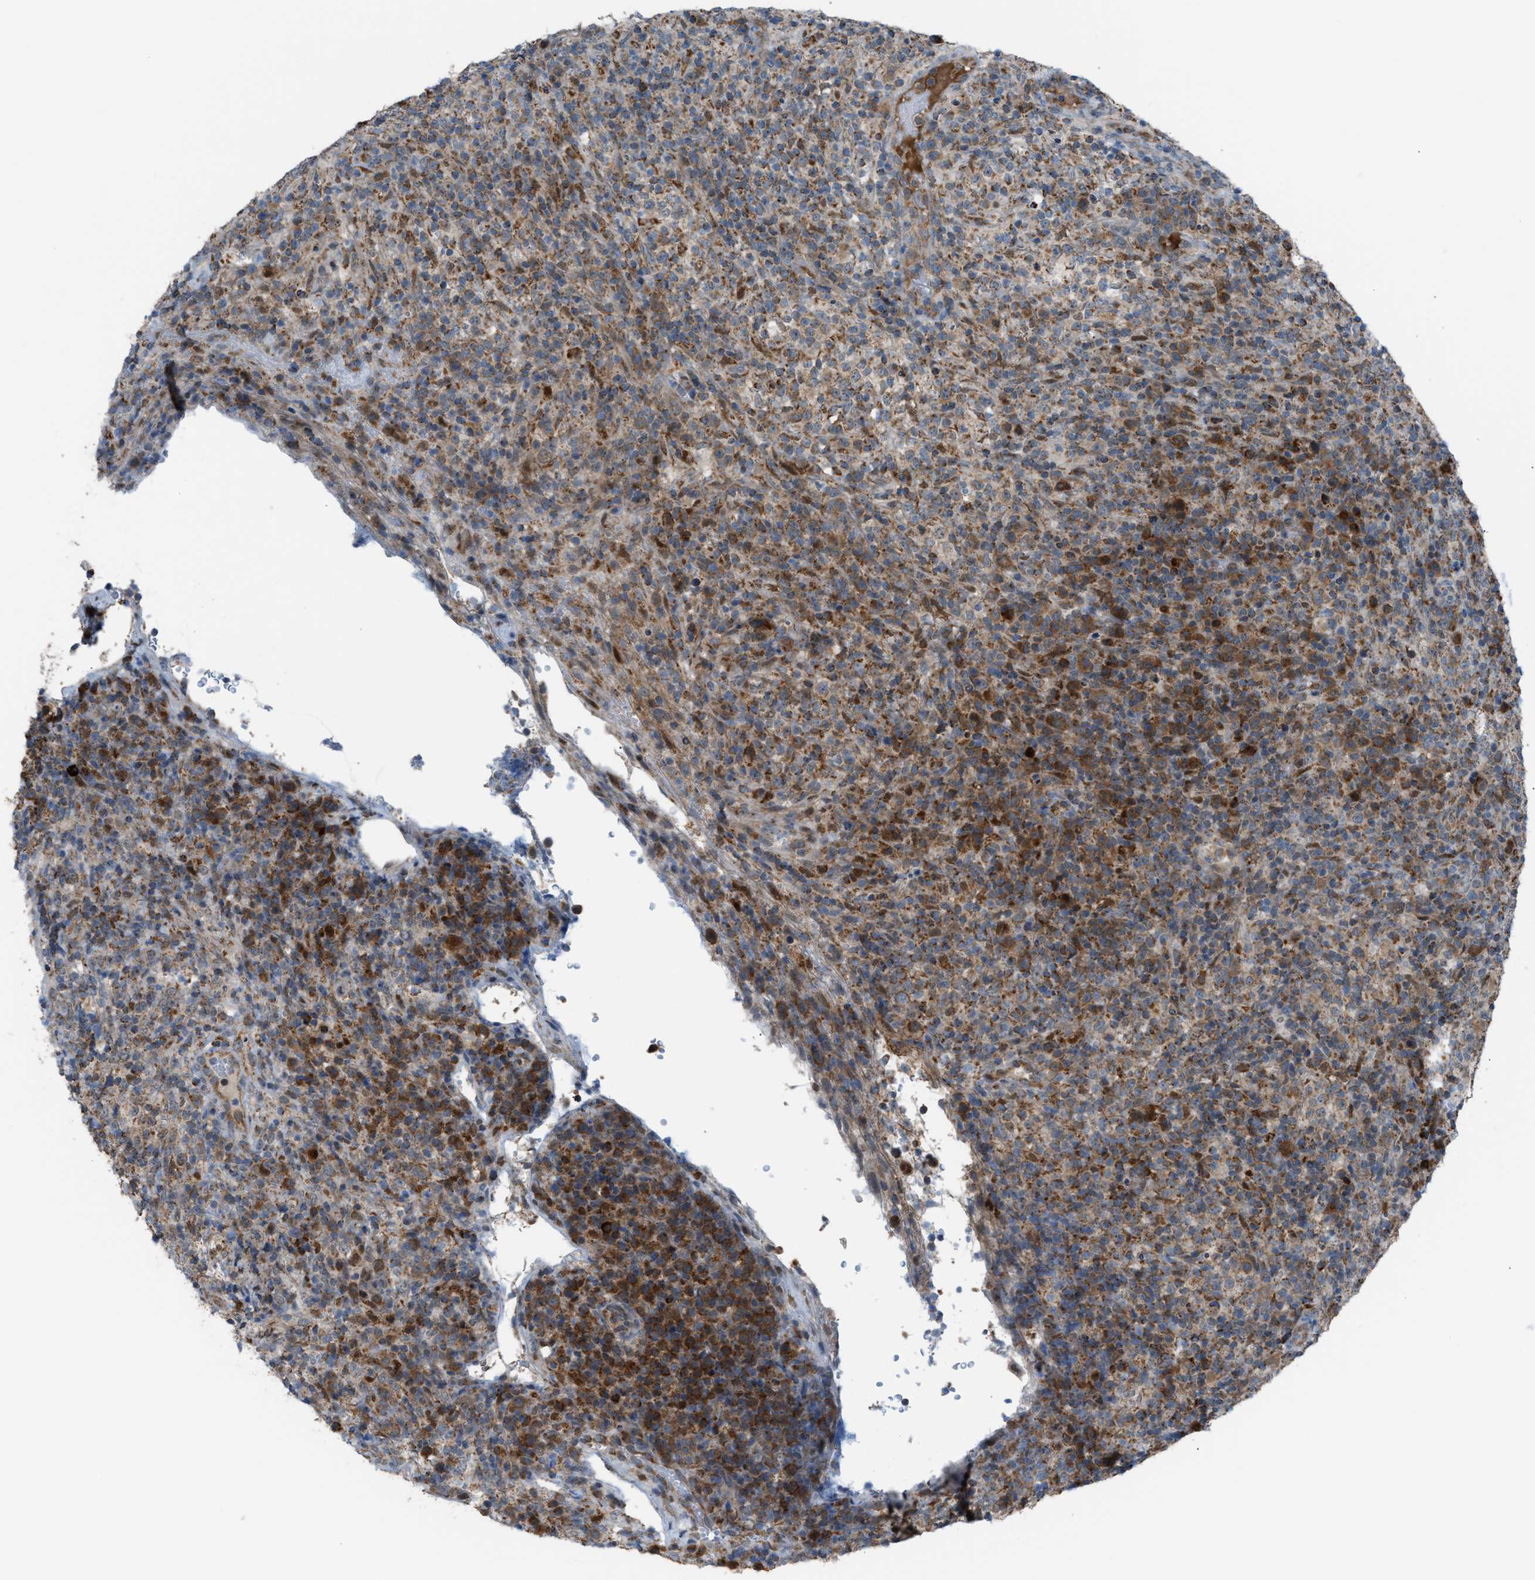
{"staining": {"intensity": "moderate", "quantity": ">75%", "location": "cytoplasmic/membranous"}, "tissue": "lymphoma", "cell_type": "Tumor cells", "image_type": "cancer", "snomed": [{"axis": "morphology", "description": "Malignant lymphoma, non-Hodgkin's type, High grade"}, {"axis": "topography", "description": "Lymph node"}], "caption": "About >75% of tumor cells in malignant lymphoma, non-Hodgkin's type (high-grade) display moderate cytoplasmic/membranous protein expression as visualized by brown immunohistochemical staining.", "gene": "SRM", "patient": {"sex": "female", "age": 76}}